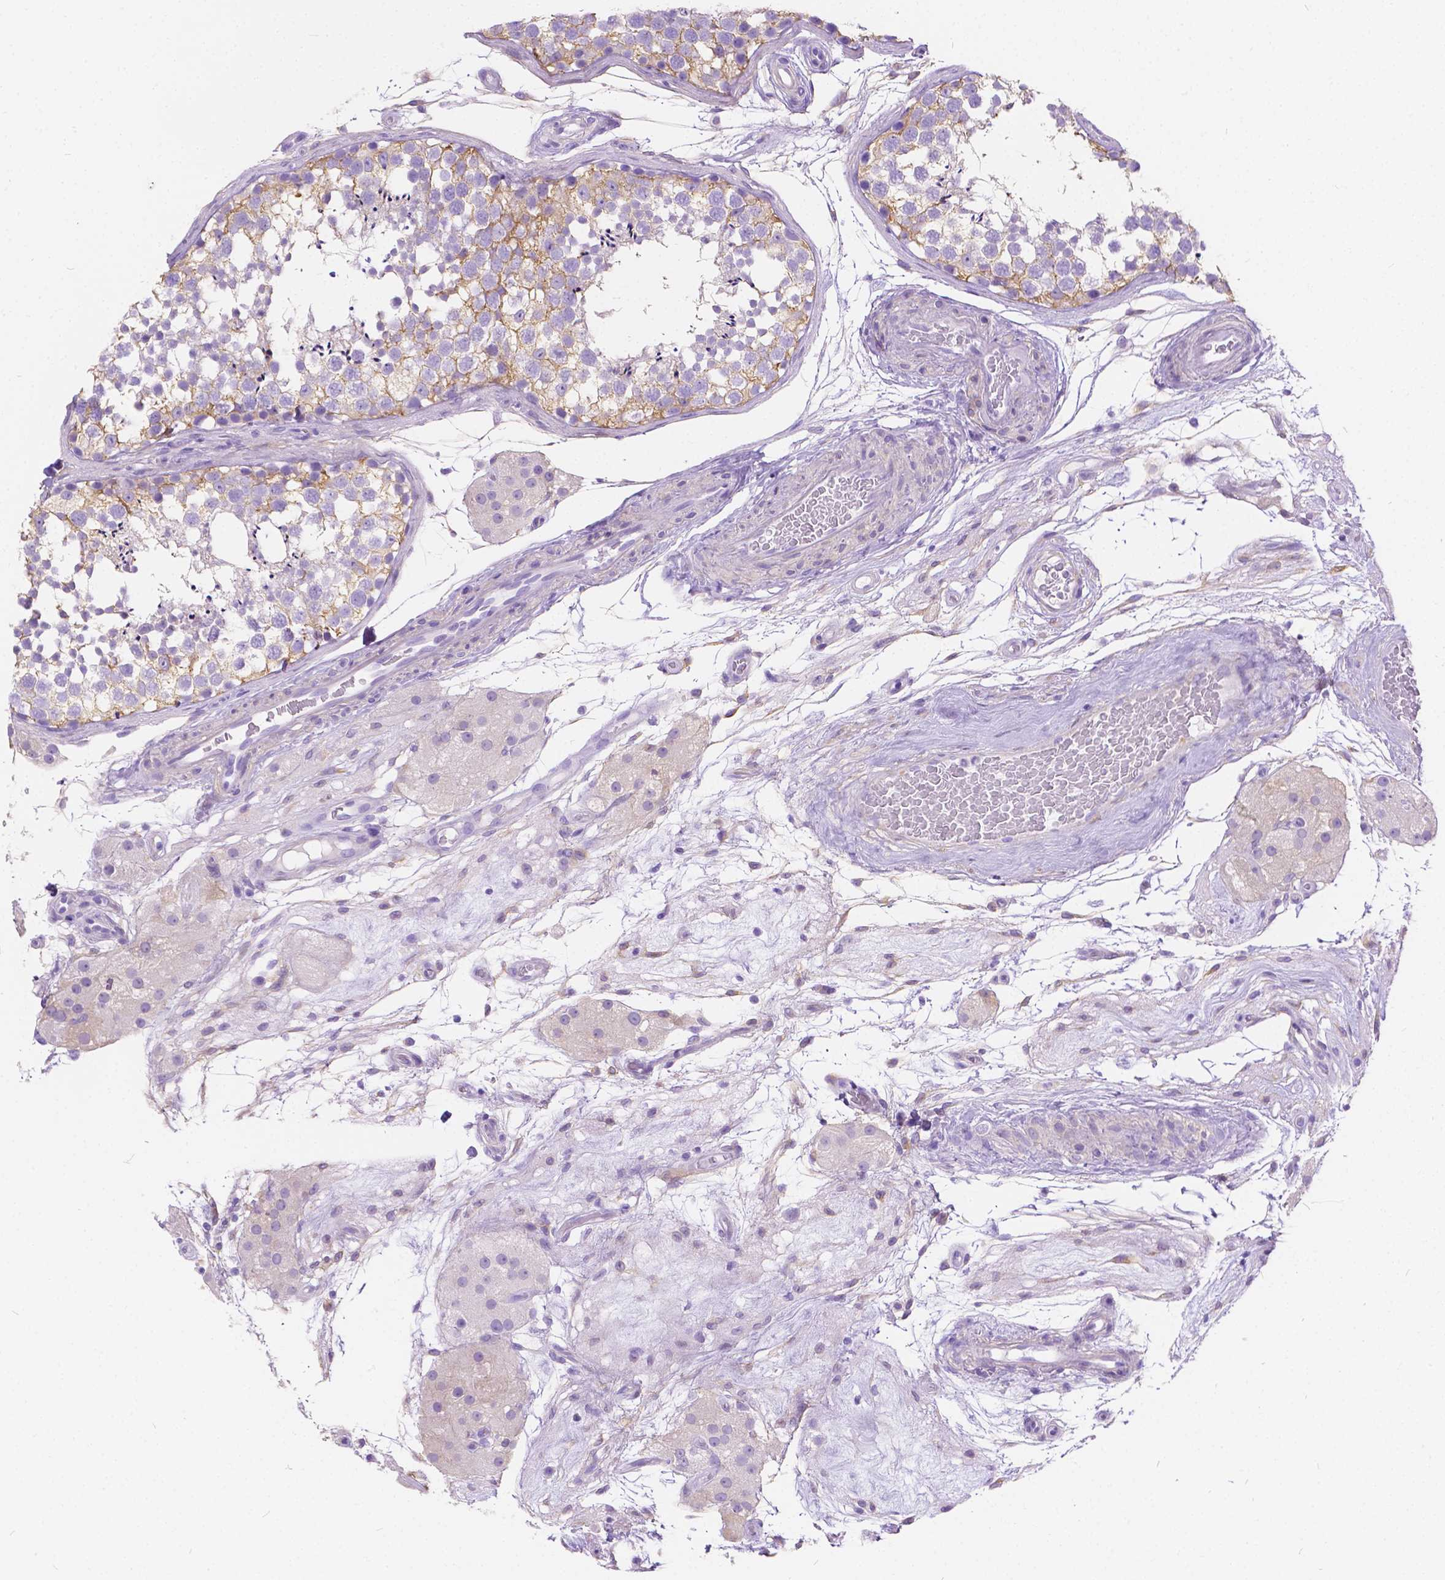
{"staining": {"intensity": "moderate", "quantity": "25%-75%", "location": "cytoplasmic/membranous"}, "tissue": "testis", "cell_type": "Cells in seminiferous ducts", "image_type": "normal", "snomed": [{"axis": "morphology", "description": "Normal tissue, NOS"}, {"axis": "morphology", "description": "Seminoma, NOS"}, {"axis": "topography", "description": "Testis"}], "caption": "DAB (3,3'-diaminobenzidine) immunohistochemical staining of benign testis reveals moderate cytoplasmic/membranous protein expression in approximately 25%-75% of cells in seminiferous ducts.", "gene": "CHRM1", "patient": {"sex": "male", "age": 65}}